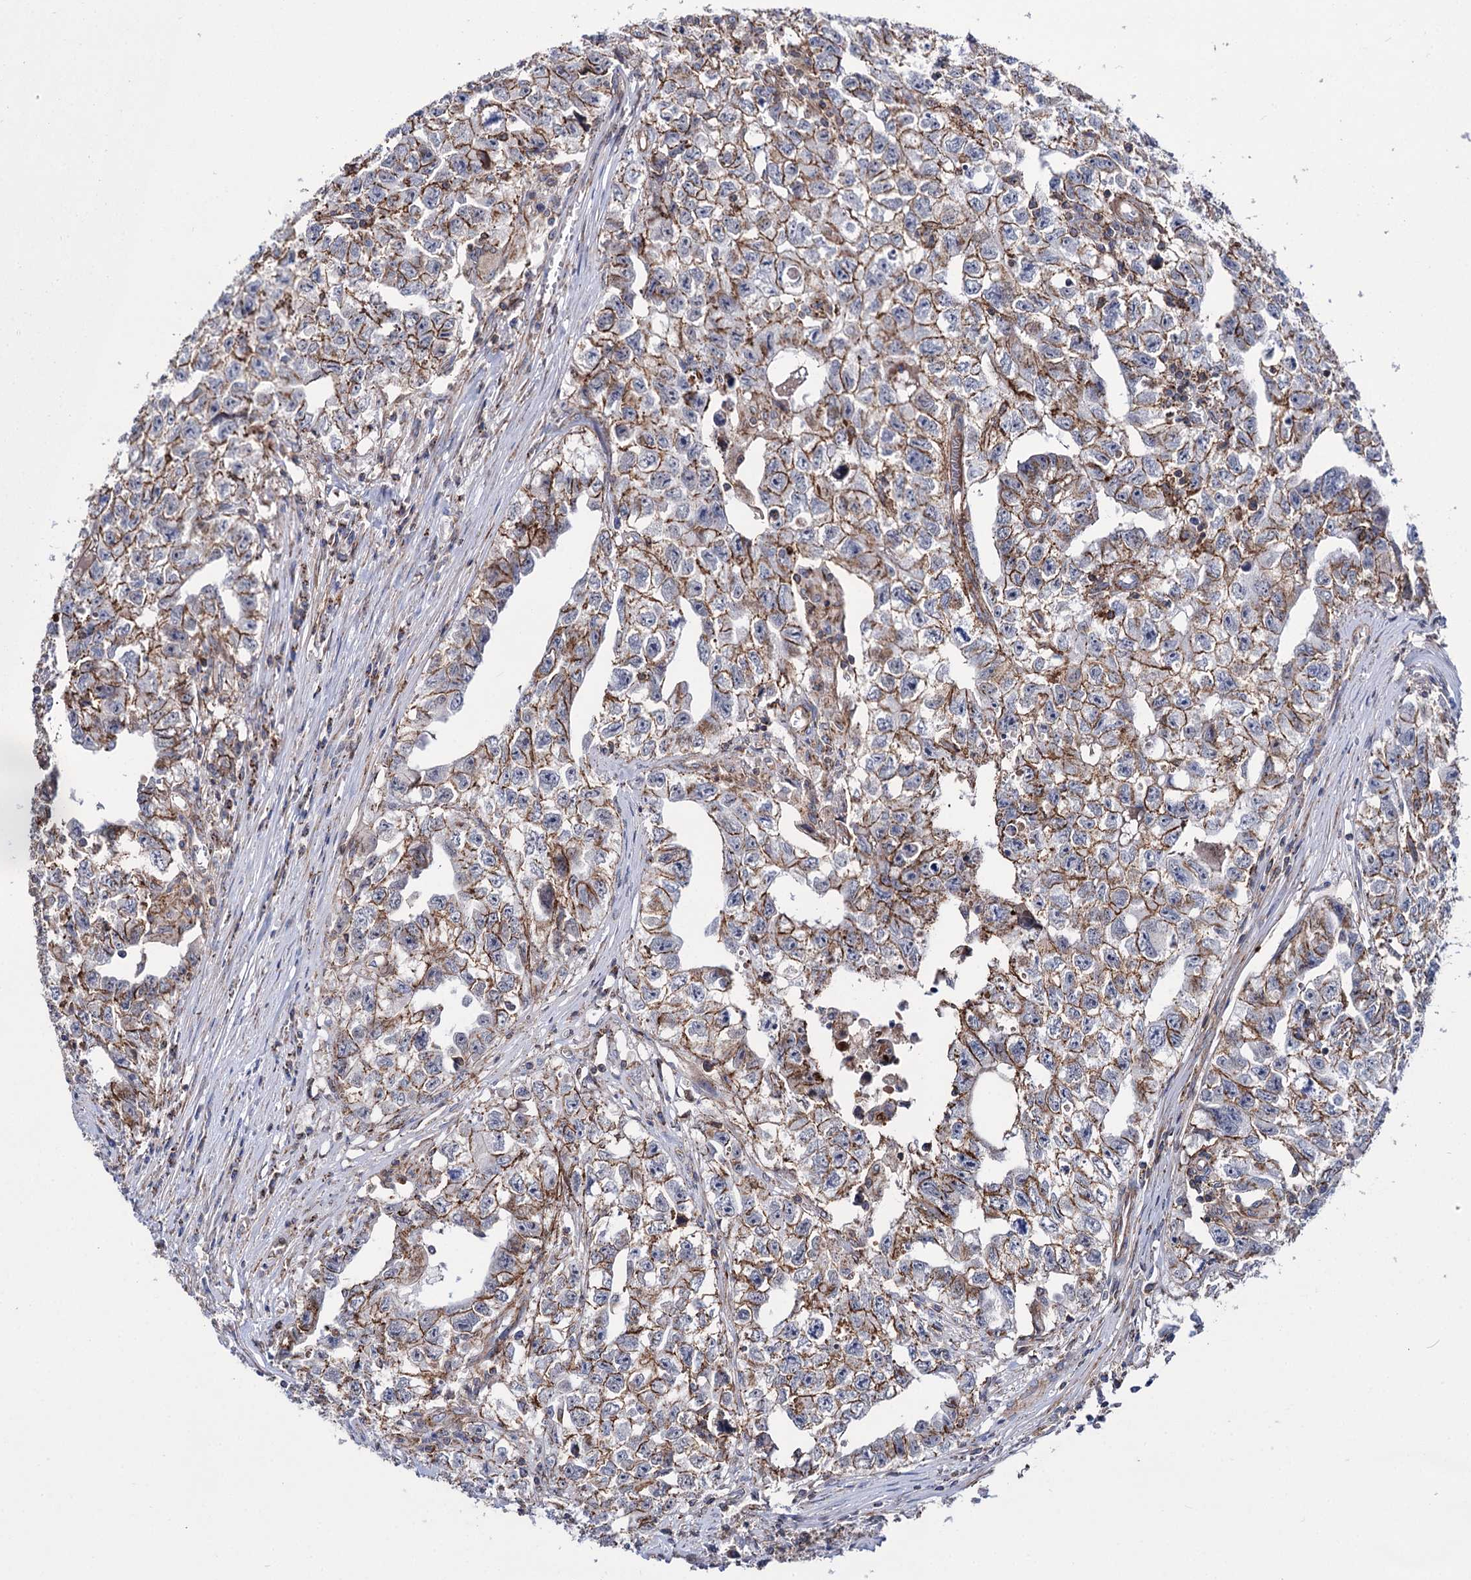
{"staining": {"intensity": "moderate", "quantity": ">75%", "location": "cytoplasmic/membranous"}, "tissue": "testis cancer", "cell_type": "Tumor cells", "image_type": "cancer", "snomed": [{"axis": "morphology", "description": "Seminoma, NOS"}, {"axis": "morphology", "description": "Carcinoma, Embryonal, NOS"}, {"axis": "topography", "description": "Testis"}], "caption": "A brown stain highlights moderate cytoplasmic/membranous positivity of a protein in human testis cancer (embryonal carcinoma) tumor cells.", "gene": "DEF6", "patient": {"sex": "male", "age": 43}}